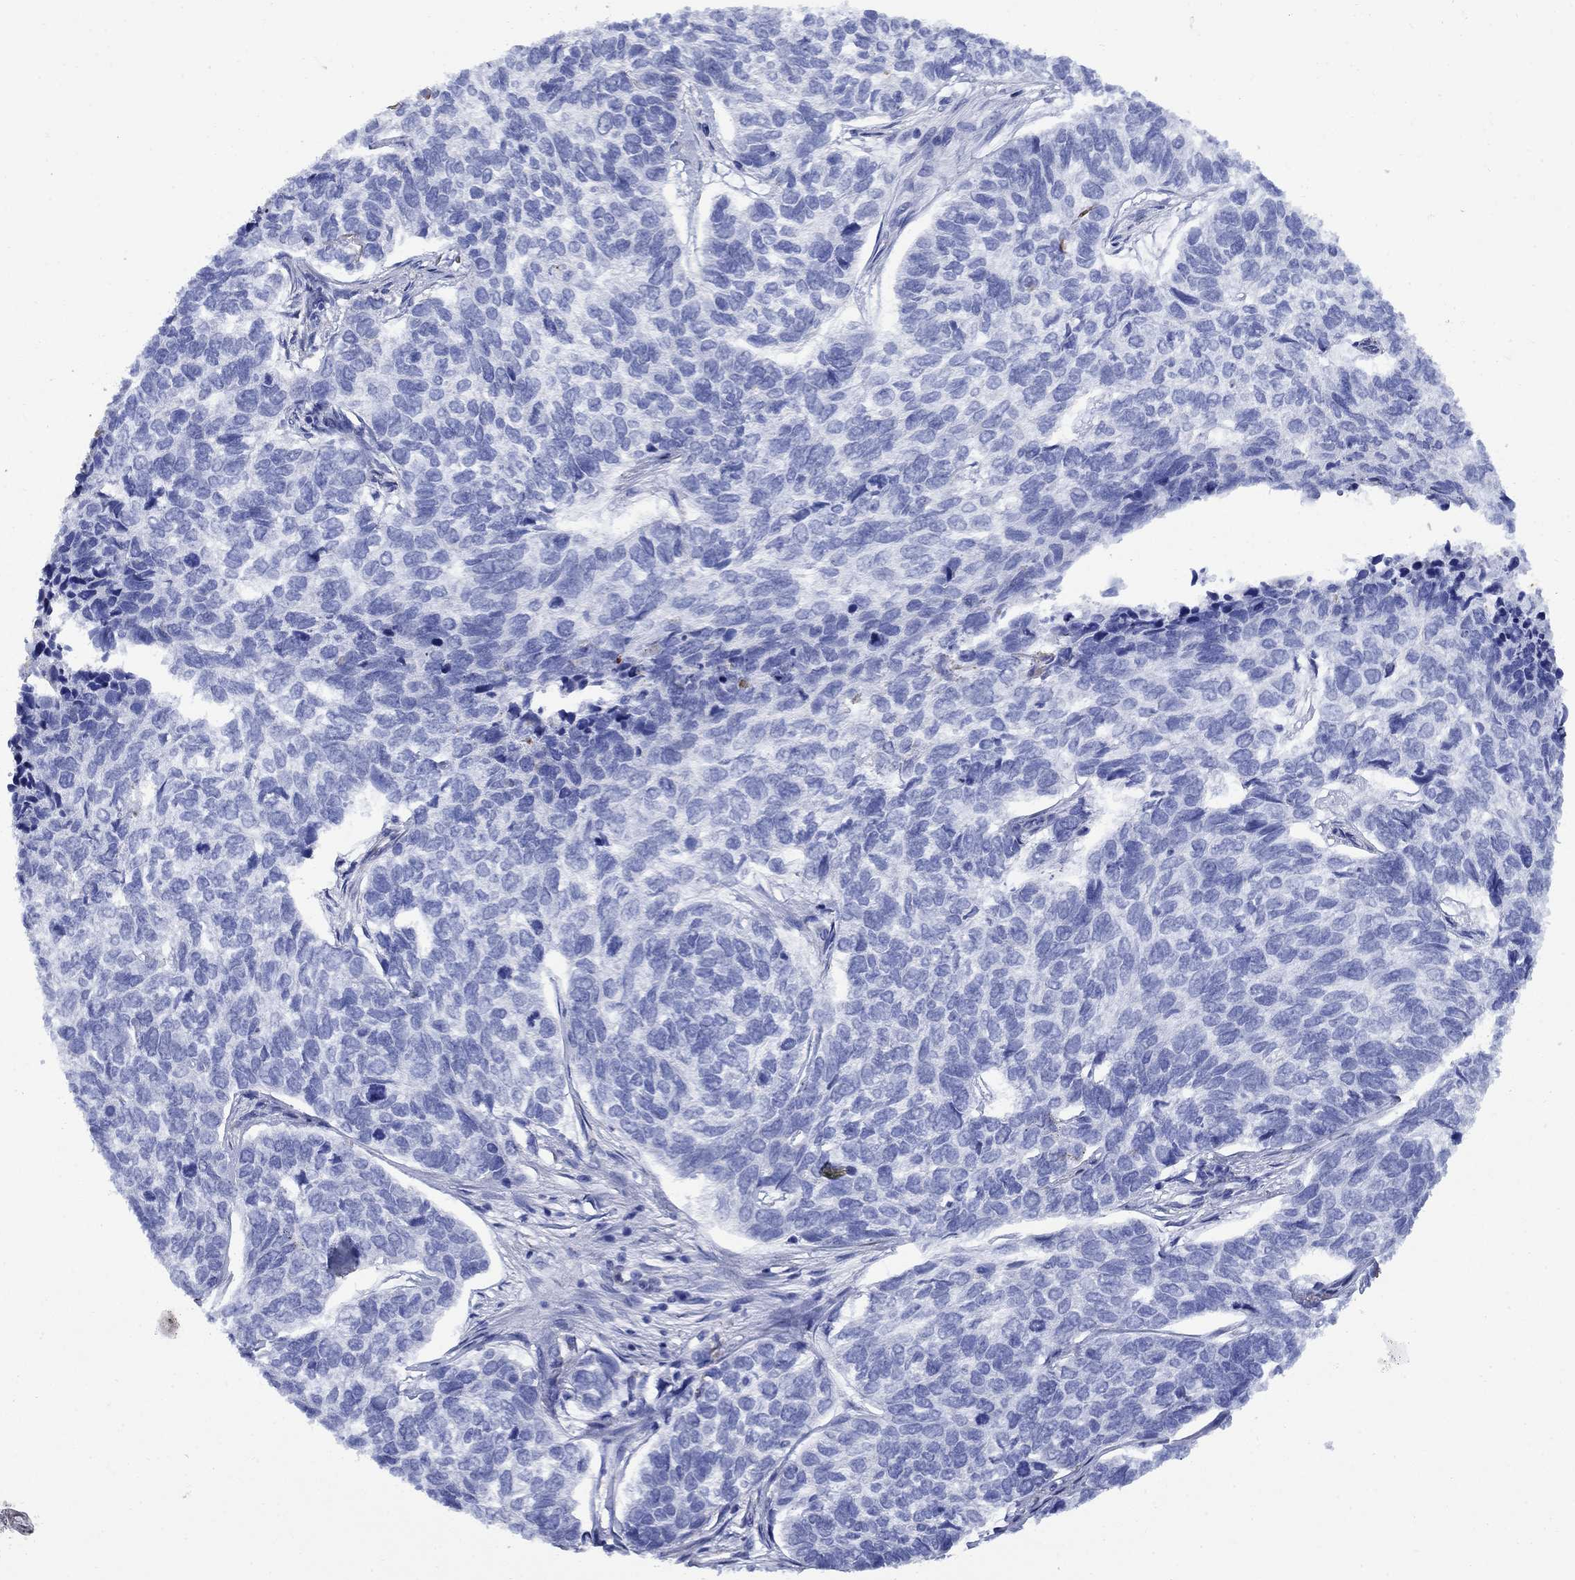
{"staining": {"intensity": "negative", "quantity": "none", "location": "none"}, "tissue": "skin cancer", "cell_type": "Tumor cells", "image_type": "cancer", "snomed": [{"axis": "morphology", "description": "Basal cell carcinoma"}, {"axis": "topography", "description": "Skin"}], "caption": "A high-resolution micrograph shows immunohistochemistry (IHC) staining of skin cancer (basal cell carcinoma), which shows no significant expression in tumor cells. (DAB (3,3'-diaminobenzidine) IHC visualized using brightfield microscopy, high magnification).", "gene": "VTN", "patient": {"sex": "female", "age": 65}}